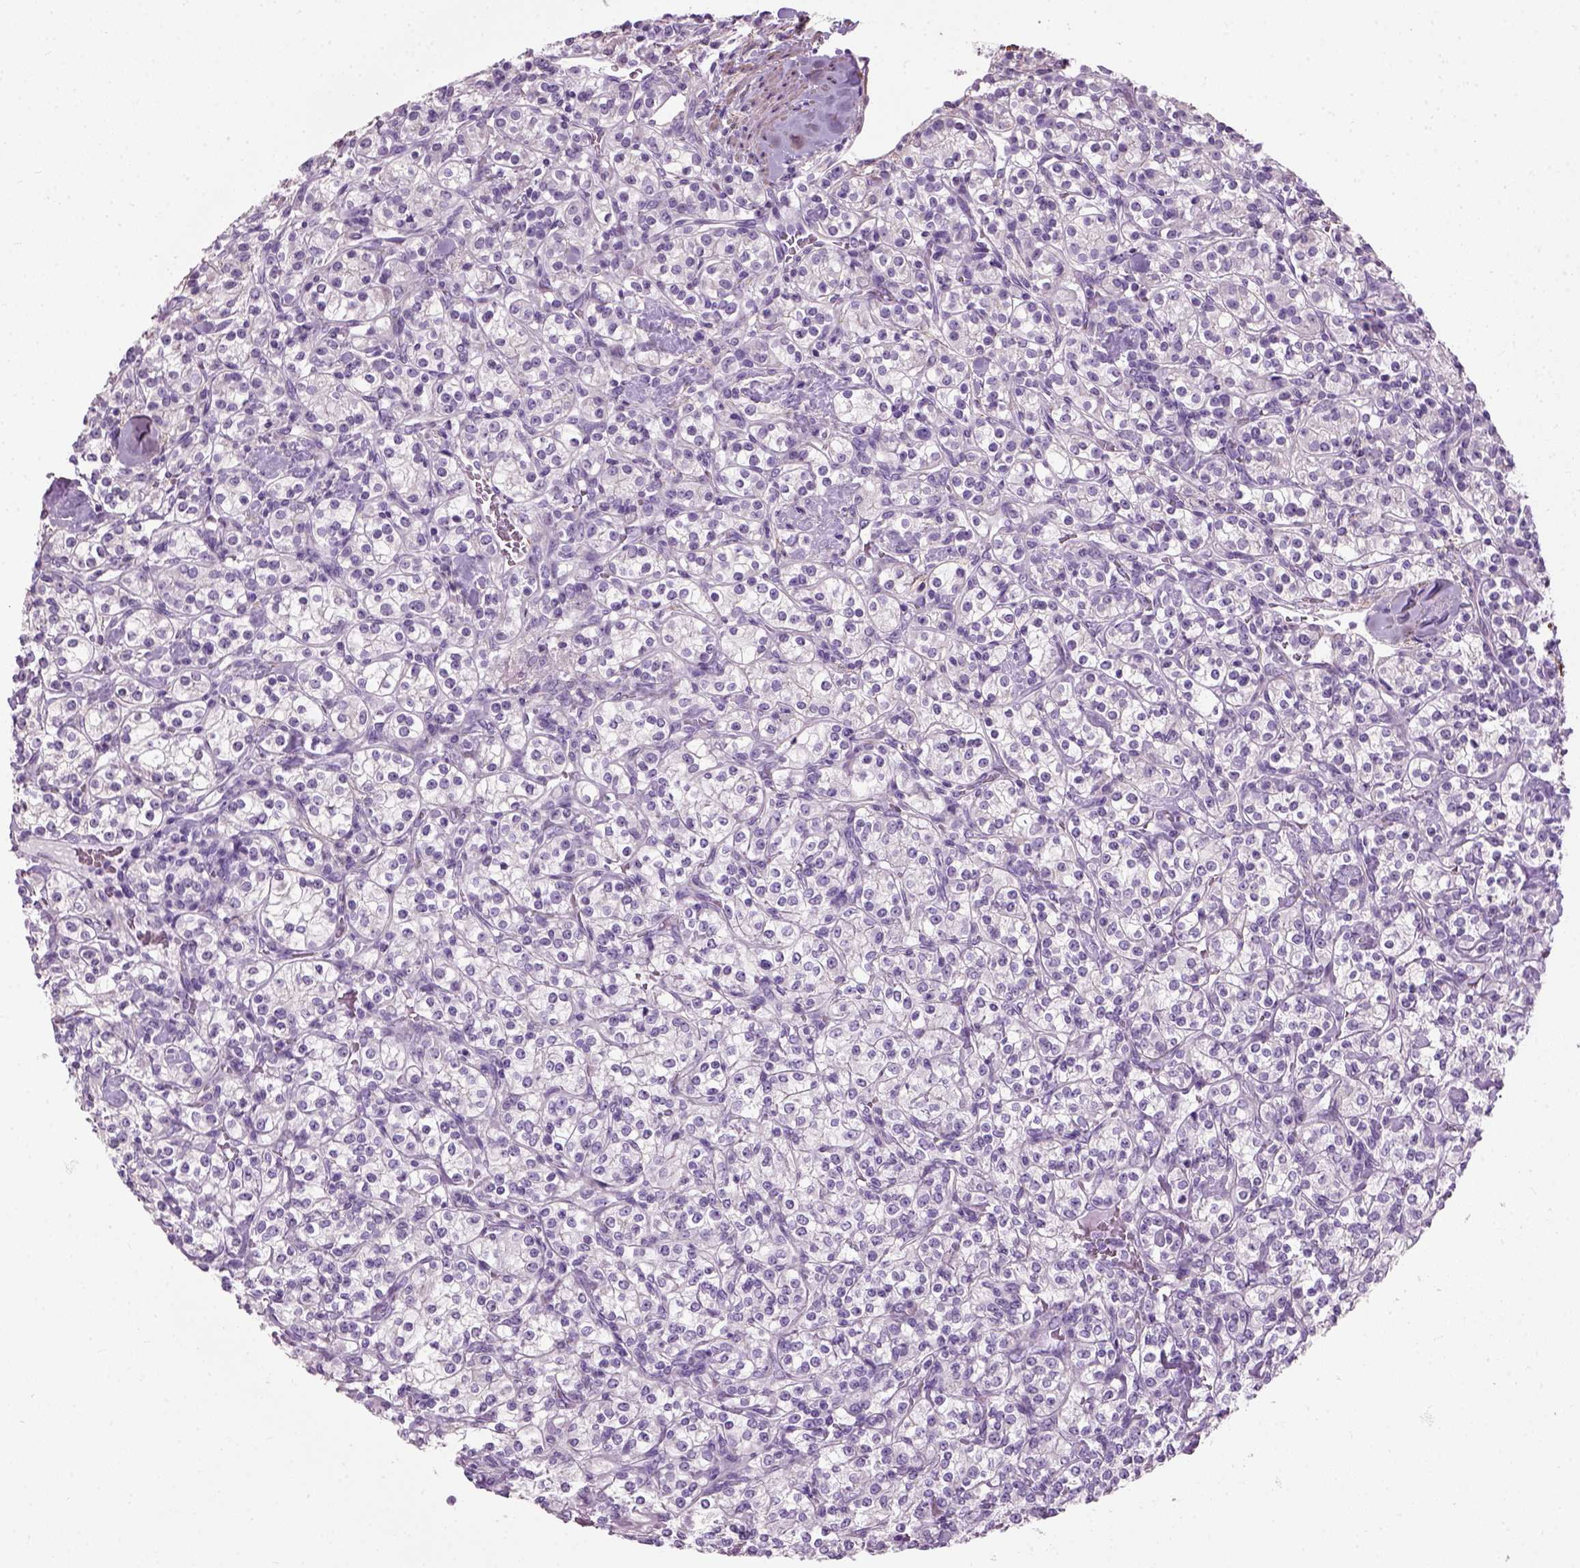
{"staining": {"intensity": "negative", "quantity": "none", "location": "none"}, "tissue": "renal cancer", "cell_type": "Tumor cells", "image_type": "cancer", "snomed": [{"axis": "morphology", "description": "Adenocarcinoma, NOS"}, {"axis": "topography", "description": "Kidney"}], "caption": "Tumor cells show no significant protein staining in renal cancer (adenocarcinoma). Nuclei are stained in blue.", "gene": "FAM161A", "patient": {"sex": "male", "age": 77}}